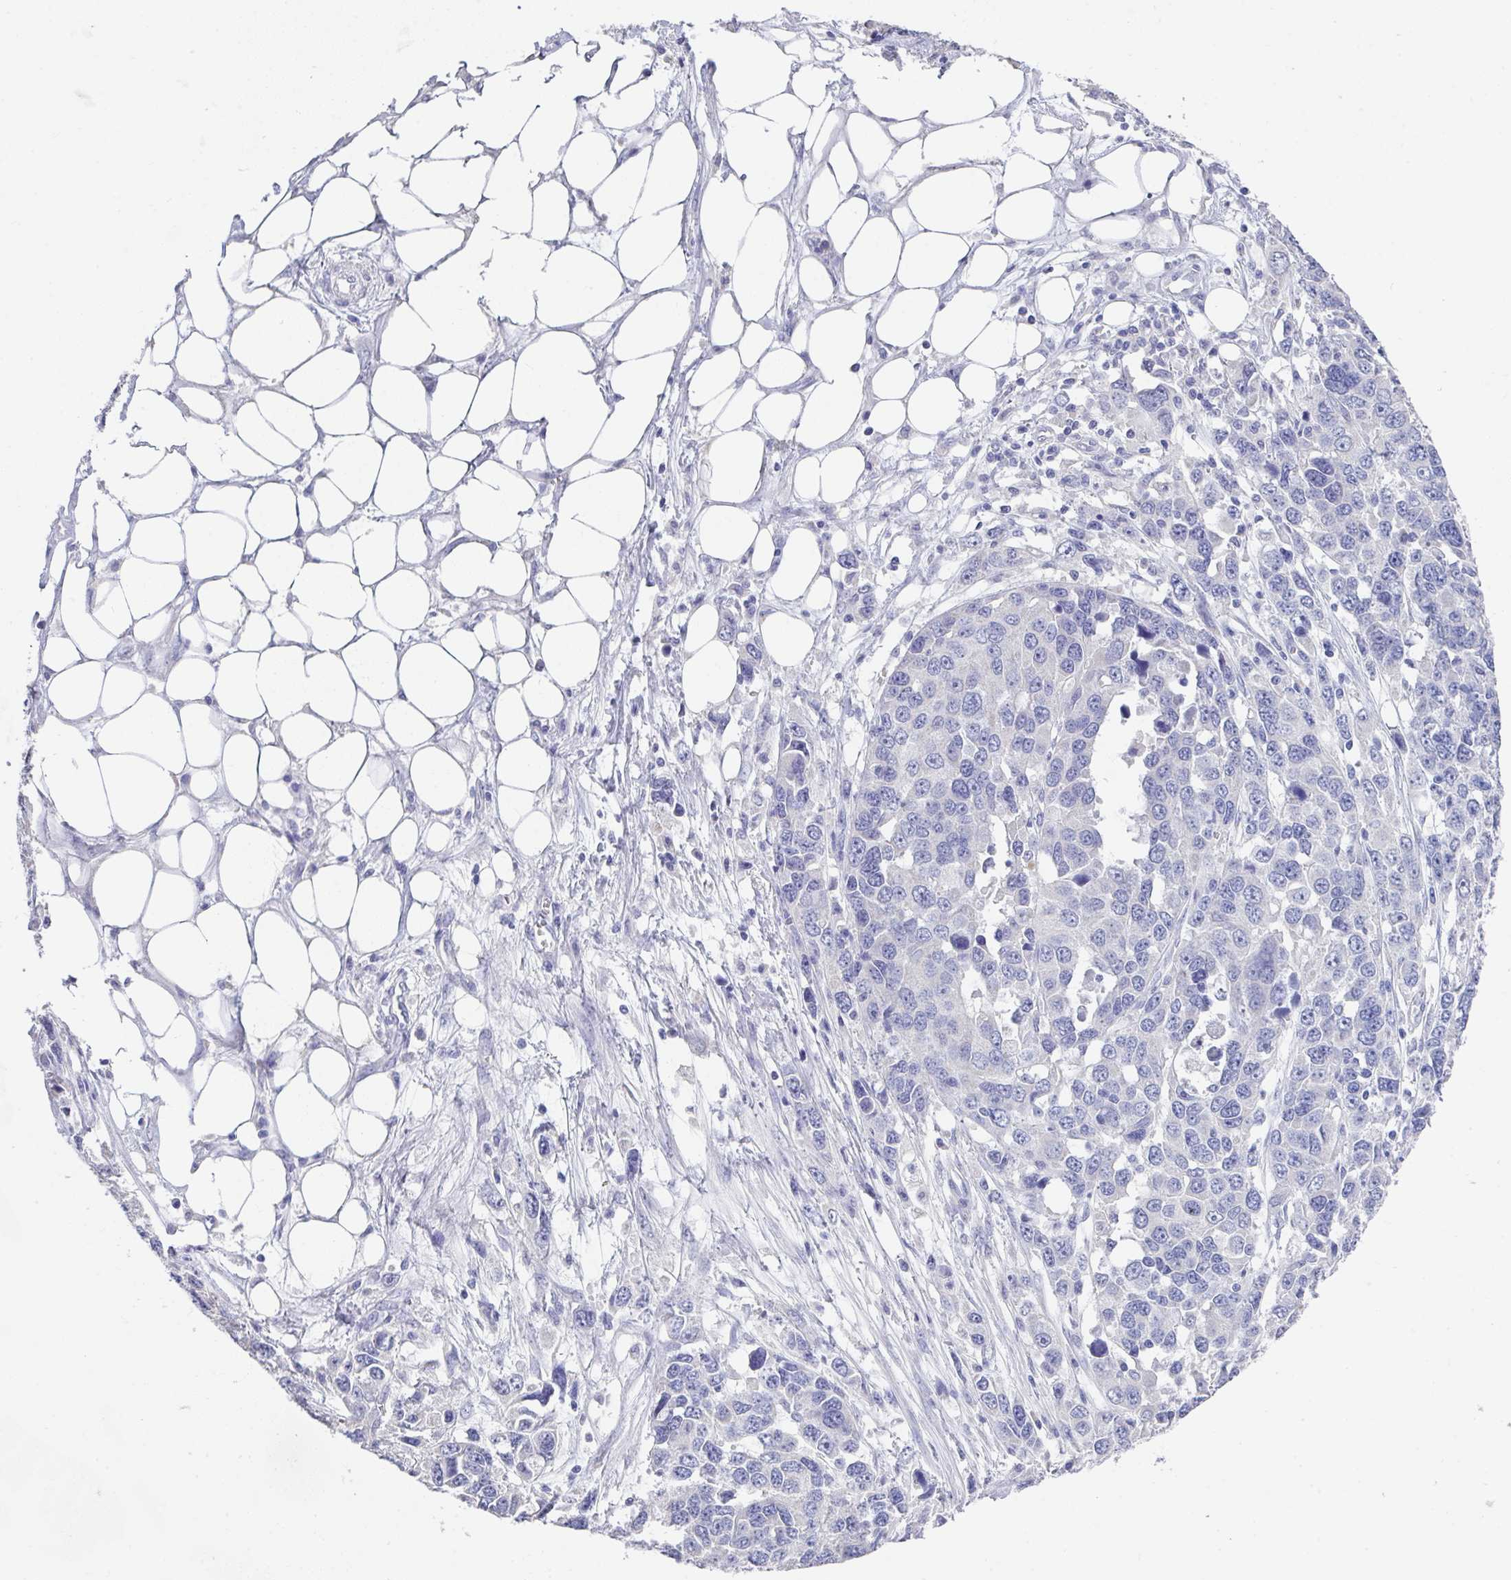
{"staining": {"intensity": "negative", "quantity": "none", "location": "none"}, "tissue": "ovarian cancer", "cell_type": "Tumor cells", "image_type": "cancer", "snomed": [{"axis": "morphology", "description": "Cystadenocarcinoma, serous, NOS"}, {"axis": "topography", "description": "Ovary"}], "caption": "Photomicrograph shows no significant protein staining in tumor cells of ovarian cancer (serous cystadenocarcinoma).", "gene": "SLC44A4", "patient": {"sex": "female", "age": 76}}